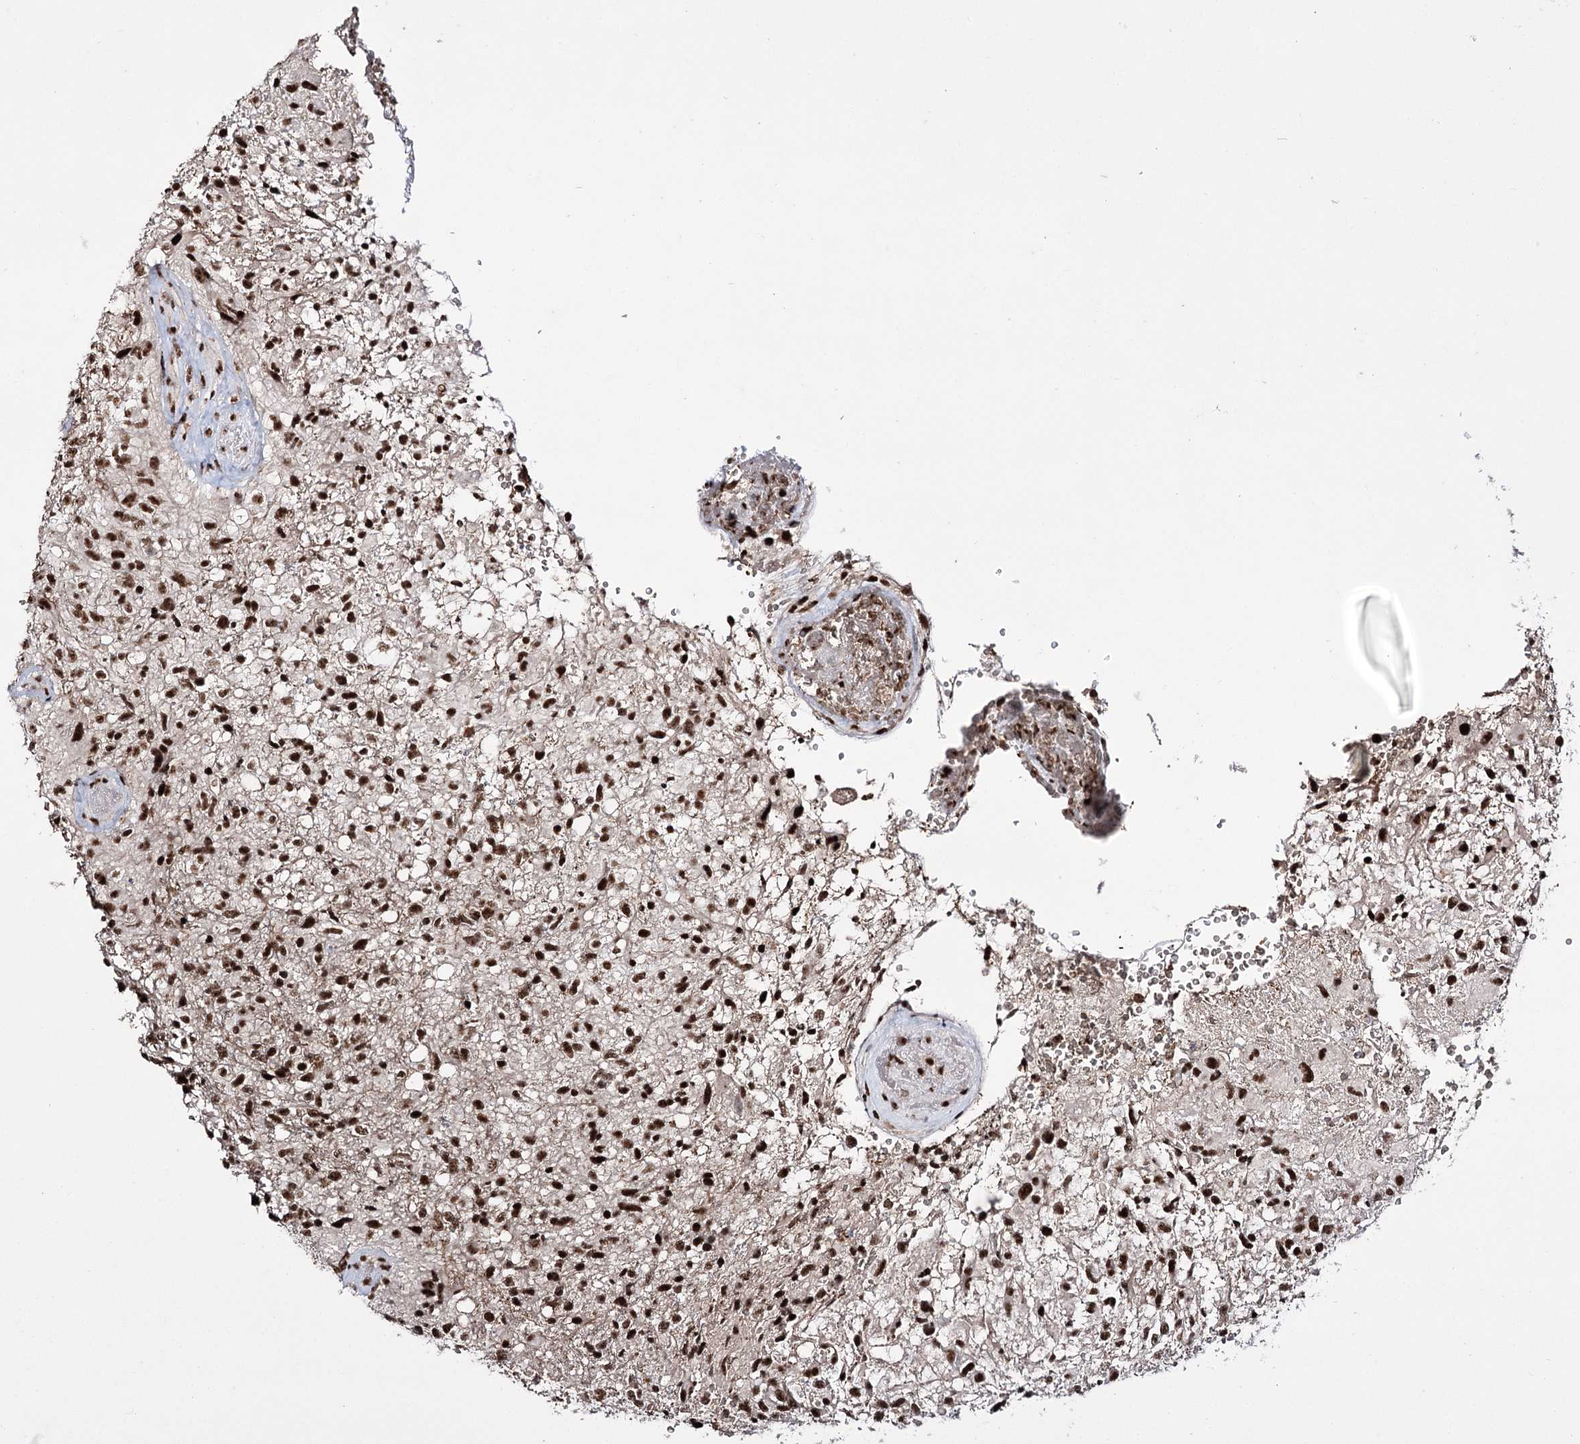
{"staining": {"intensity": "strong", "quantity": ">75%", "location": "nuclear"}, "tissue": "glioma", "cell_type": "Tumor cells", "image_type": "cancer", "snomed": [{"axis": "morphology", "description": "Glioma, malignant, High grade"}, {"axis": "topography", "description": "Brain"}], "caption": "Approximately >75% of tumor cells in human glioma display strong nuclear protein positivity as visualized by brown immunohistochemical staining.", "gene": "PRPF40A", "patient": {"sex": "male", "age": 56}}